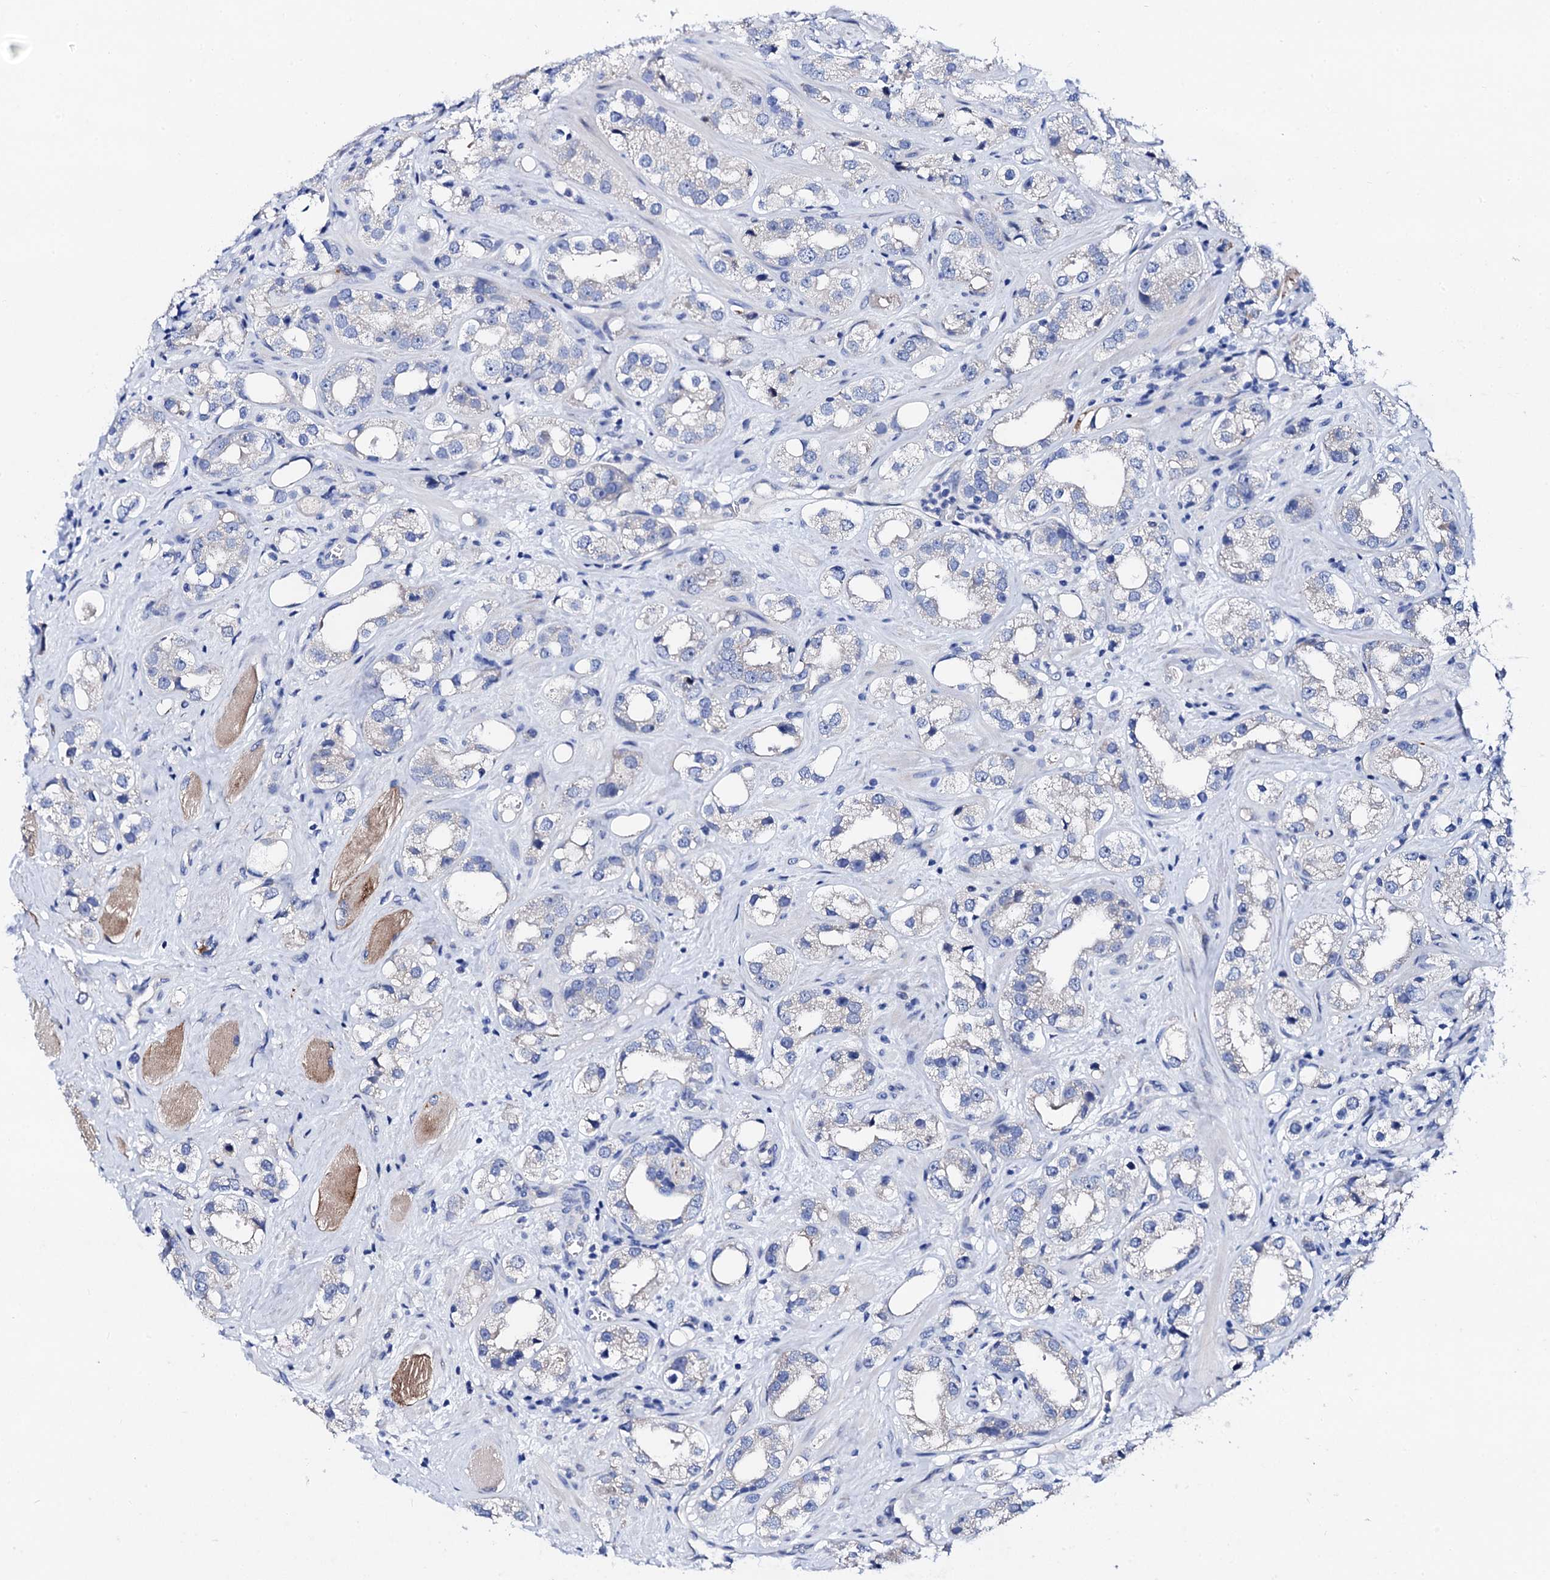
{"staining": {"intensity": "negative", "quantity": "none", "location": "none"}, "tissue": "prostate cancer", "cell_type": "Tumor cells", "image_type": "cancer", "snomed": [{"axis": "morphology", "description": "Adenocarcinoma, NOS"}, {"axis": "topography", "description": "Prostate"}], "caption": "DAB (3,3'-diaminobenzidine) immunohistochemical staining of prostate cancer (adenocarcinoma) exhibits no significant expression in tumor cells.", "gene": "TRDN", "patient": {"sex": "male", "age": 79}}